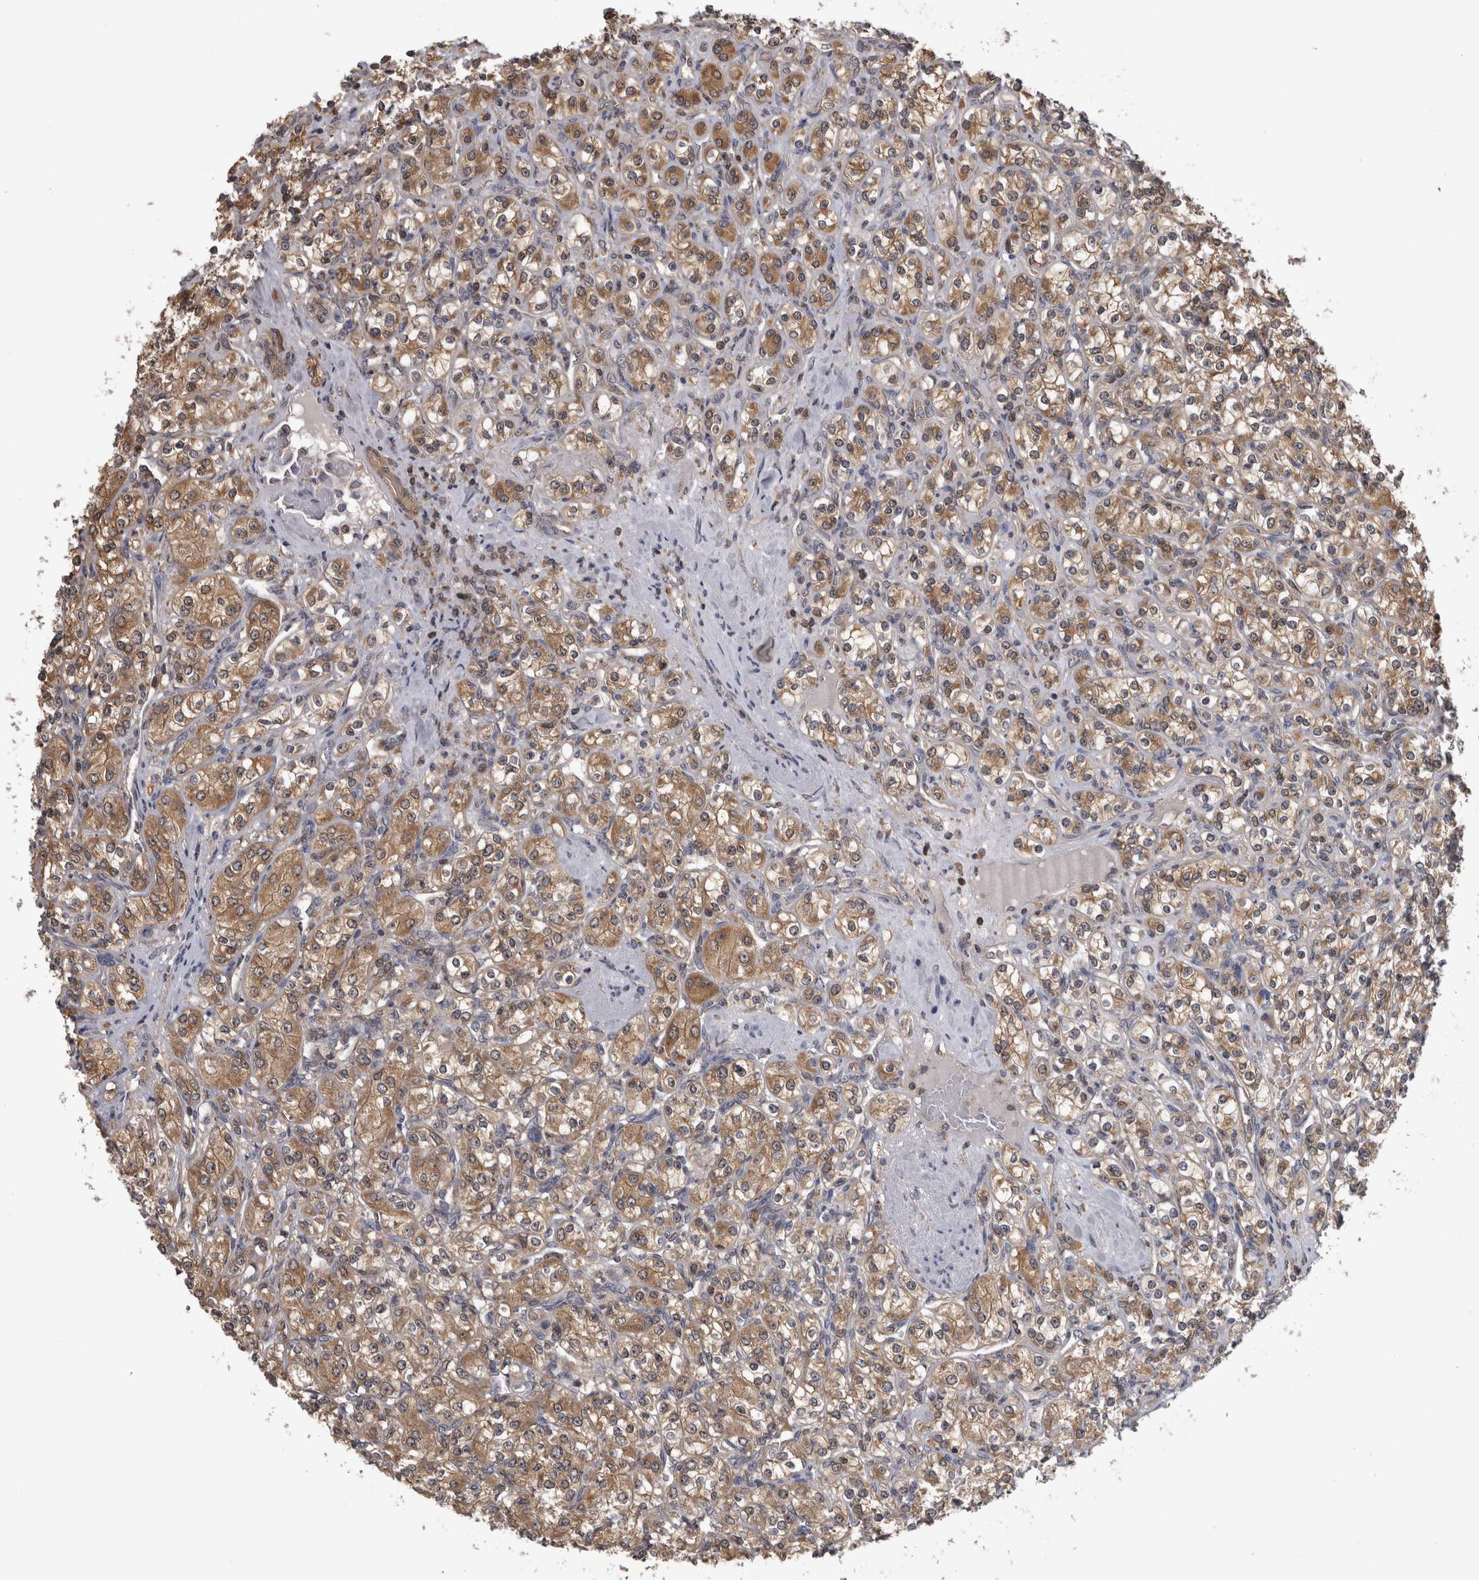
{"staining": {"intensity": "moderate", "quantity": ">75%", "location": "cytoplasmic/membranous"}, "tissue": "renal cancer", "cell_type": "Tumor cells", "image_type": "cancer", "snomed": [{"axis": "morphology", "description": "Adenocarcinoma, NOS"}, {"axis": "topography", "description": "Kidney"}], "caption": "Approximately >75% of tumor cells in renal cancer (adenocarcinoma) exhibit moderate cytoplasmic/membranous protein expression as visualized by brown immunohistochemical staining.", "gene": "APRT", "patient": {"sex": "male", "age": 77}}